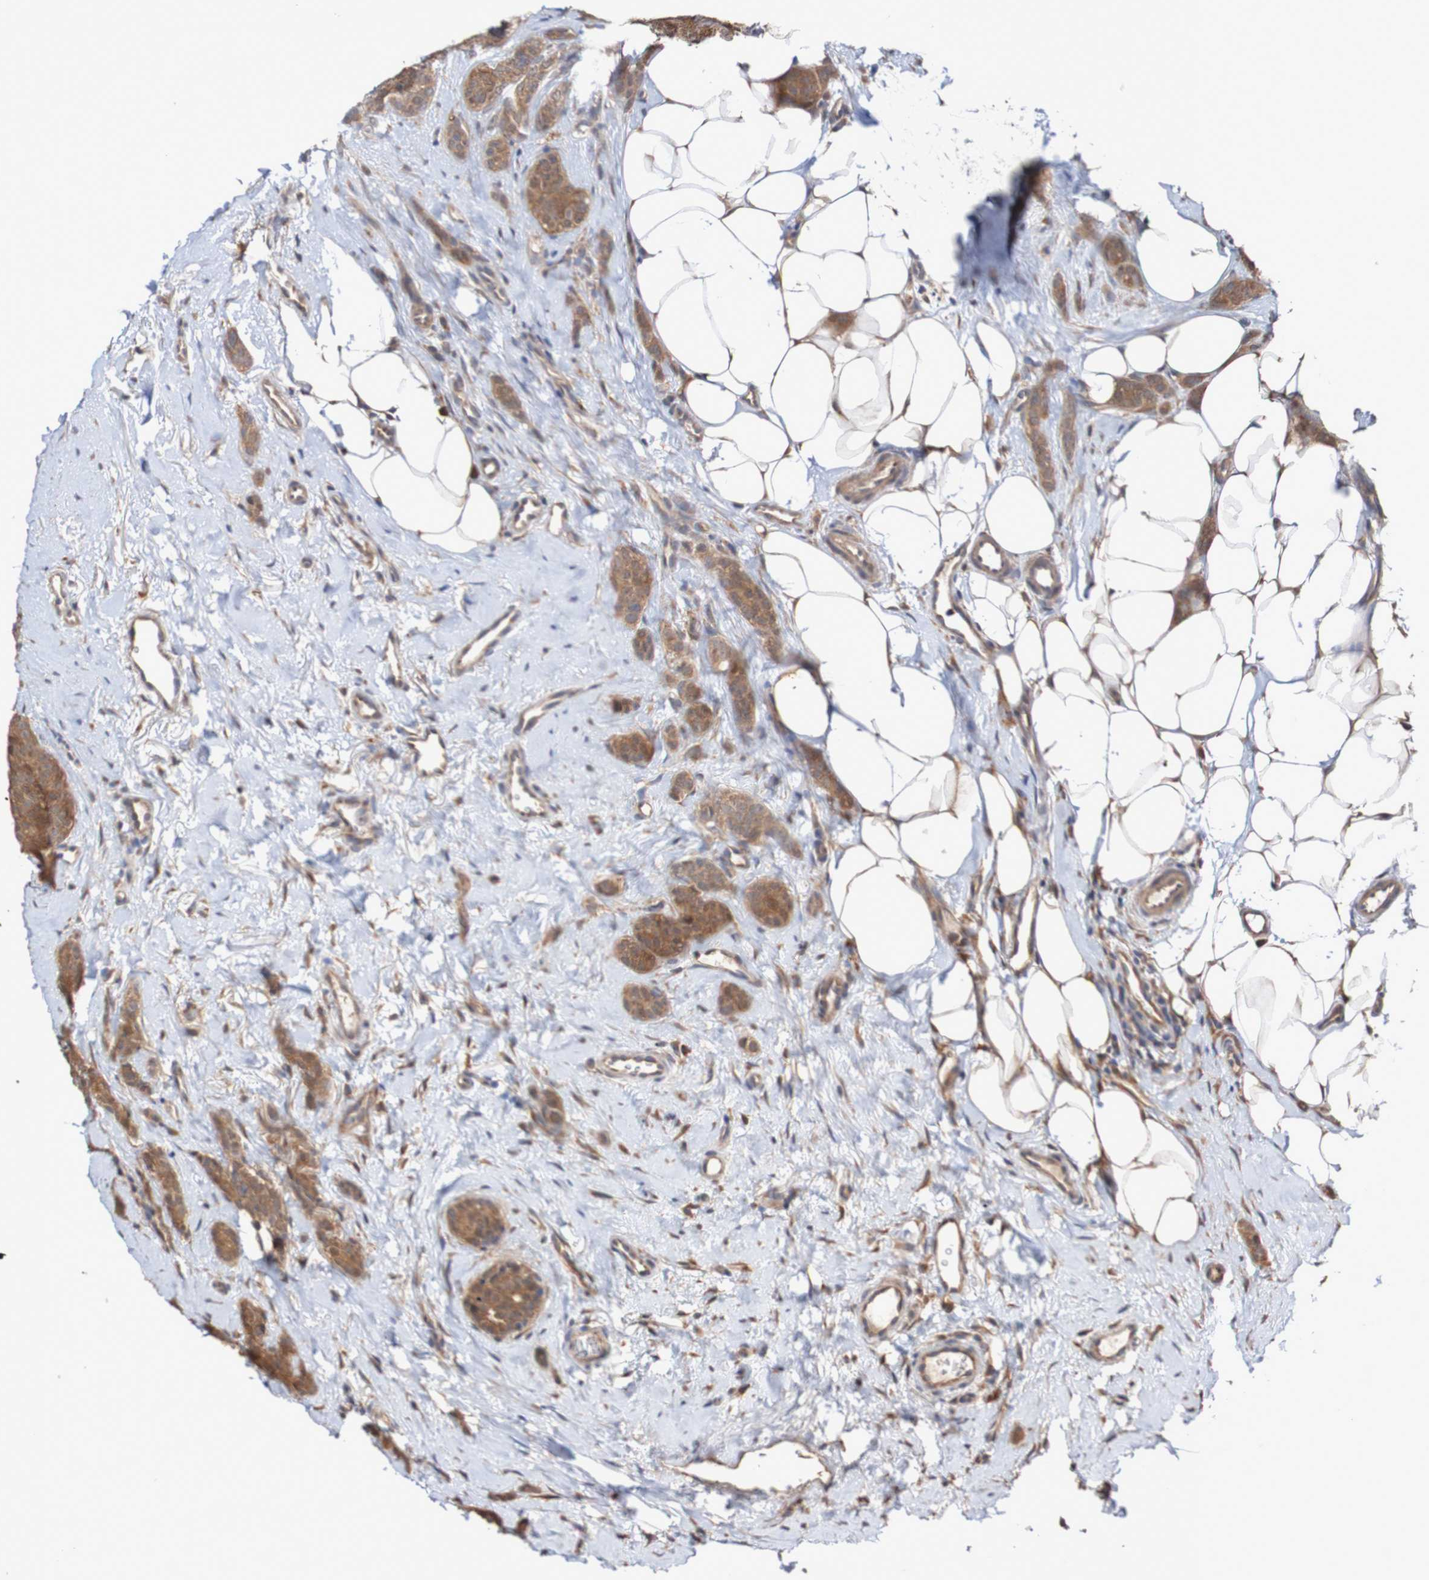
{"staining": {"intensity": "moderate", "quantity": ">75%", "location": "cytoplasmic/membranous"}, "tissue": "breast cancer", "cell_type": "Tumor cells", "image_type": "cancer", "snomed": [{"axis": "morphology", "description": "Lobular carcinoma"}, {"axis": "topography", "description": "Skin"}, {"axis": "topography", "description": "Breast"}], "caption": "The image displays immunohistochemical staining of breast cancer. There is moderate cytoplasmic/membranous positivity is seen in about >75% of tumor cells.", "gene": "PHPT1", "patient": {"sex": "female", "age": 46}}